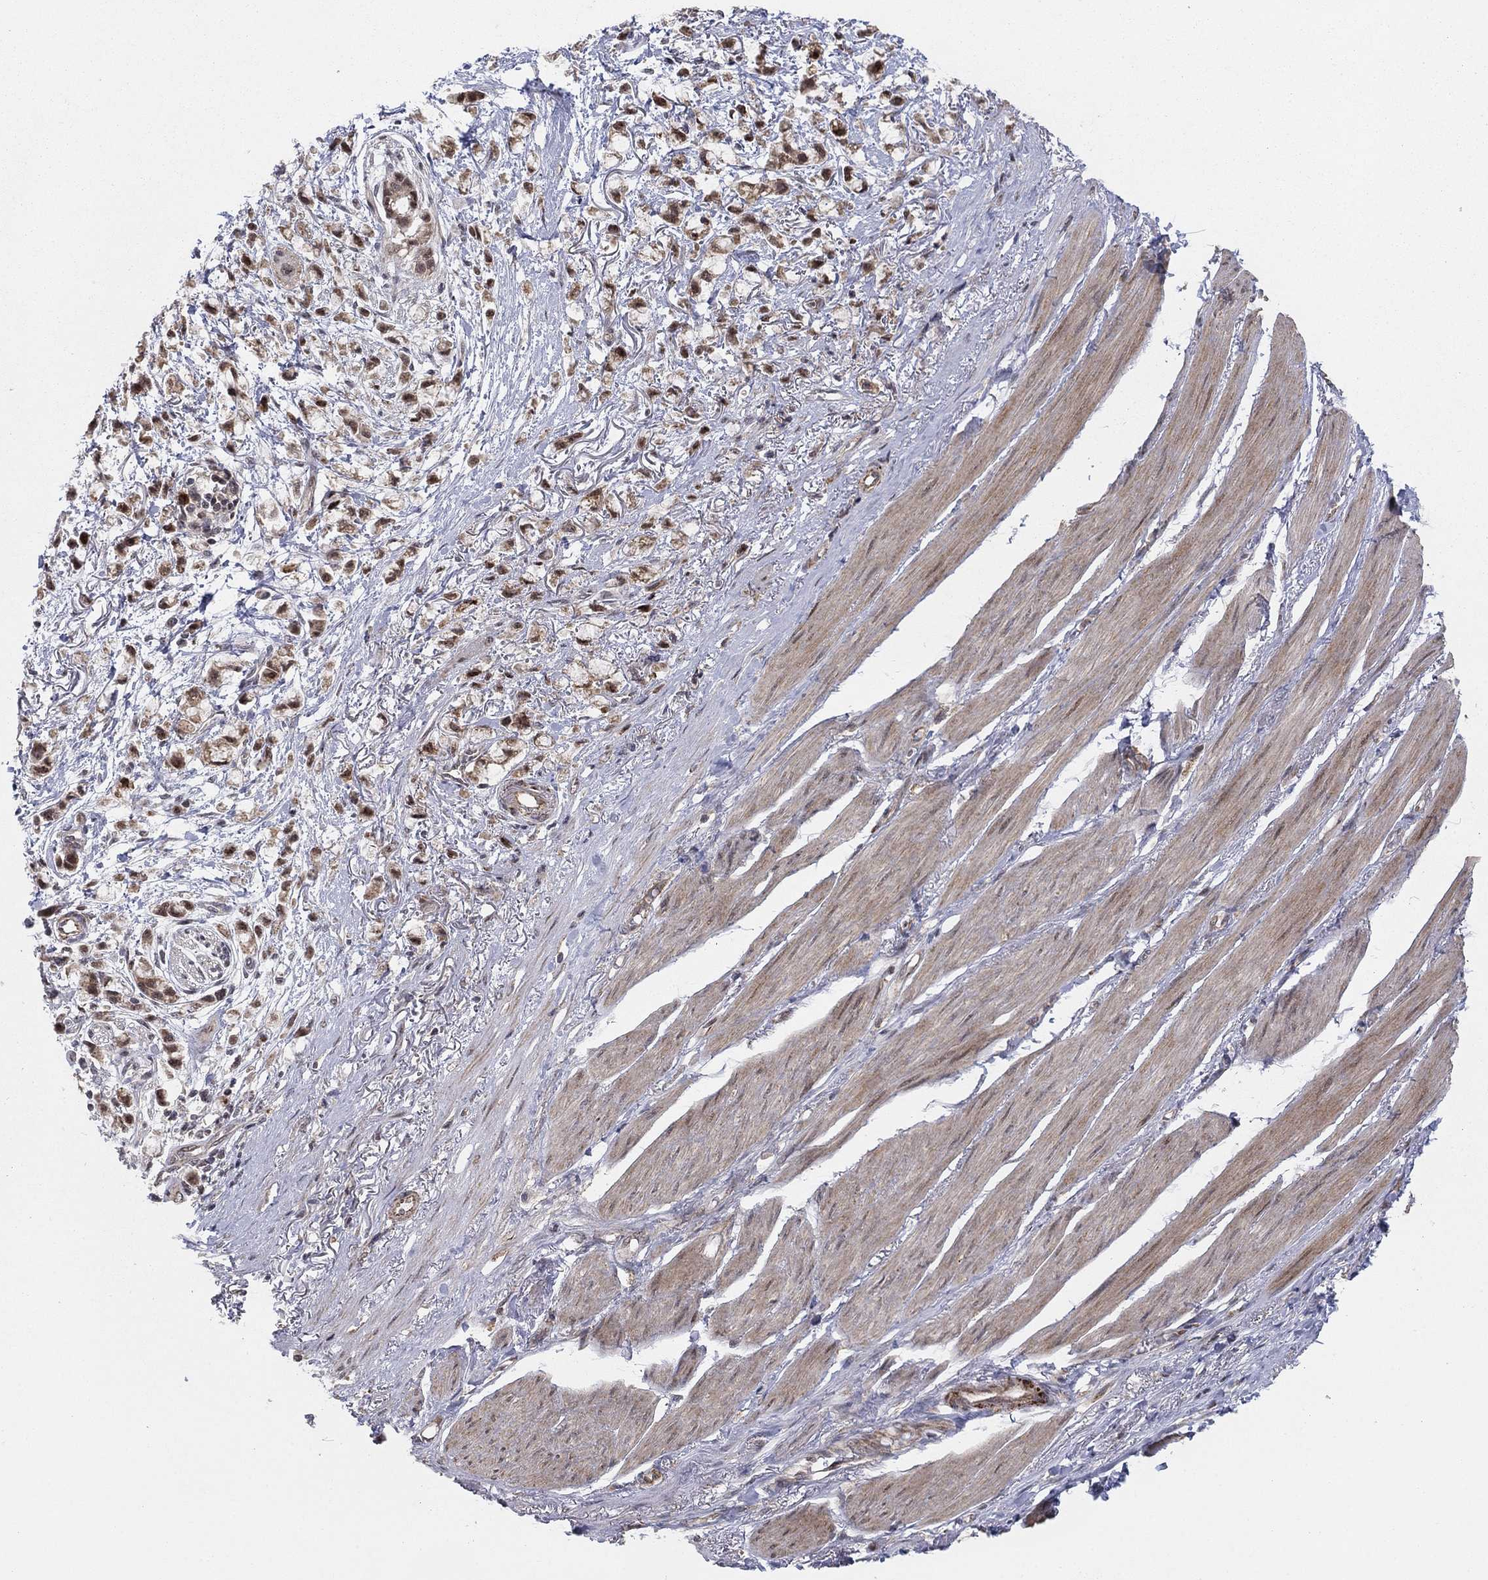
{"staining": {"intensity": "strong", "quantity": "25%-75%", "location": "cytoplasmic/membranous,nuclear"}, "tissue": "stomach cancer", "cell_type": "Tumor cells", "image_type": "cancer", "snomed": [{"axis": "morphology", "description": "Adenocarcinoma, NOS"}, {"axis": "topography", "description": "Stomach"}], "caption": "DAB (3,3'-diaminobenzidine) immunohistochemical staining of adenocarcinoma (stomach) demonstrates strong cytoplasmic/membranous and nuclear protein expression in approximately 25%-75% of tumor cells.", "gene": "ZNF395", "patient": {"sex": "female", "age": 81}}